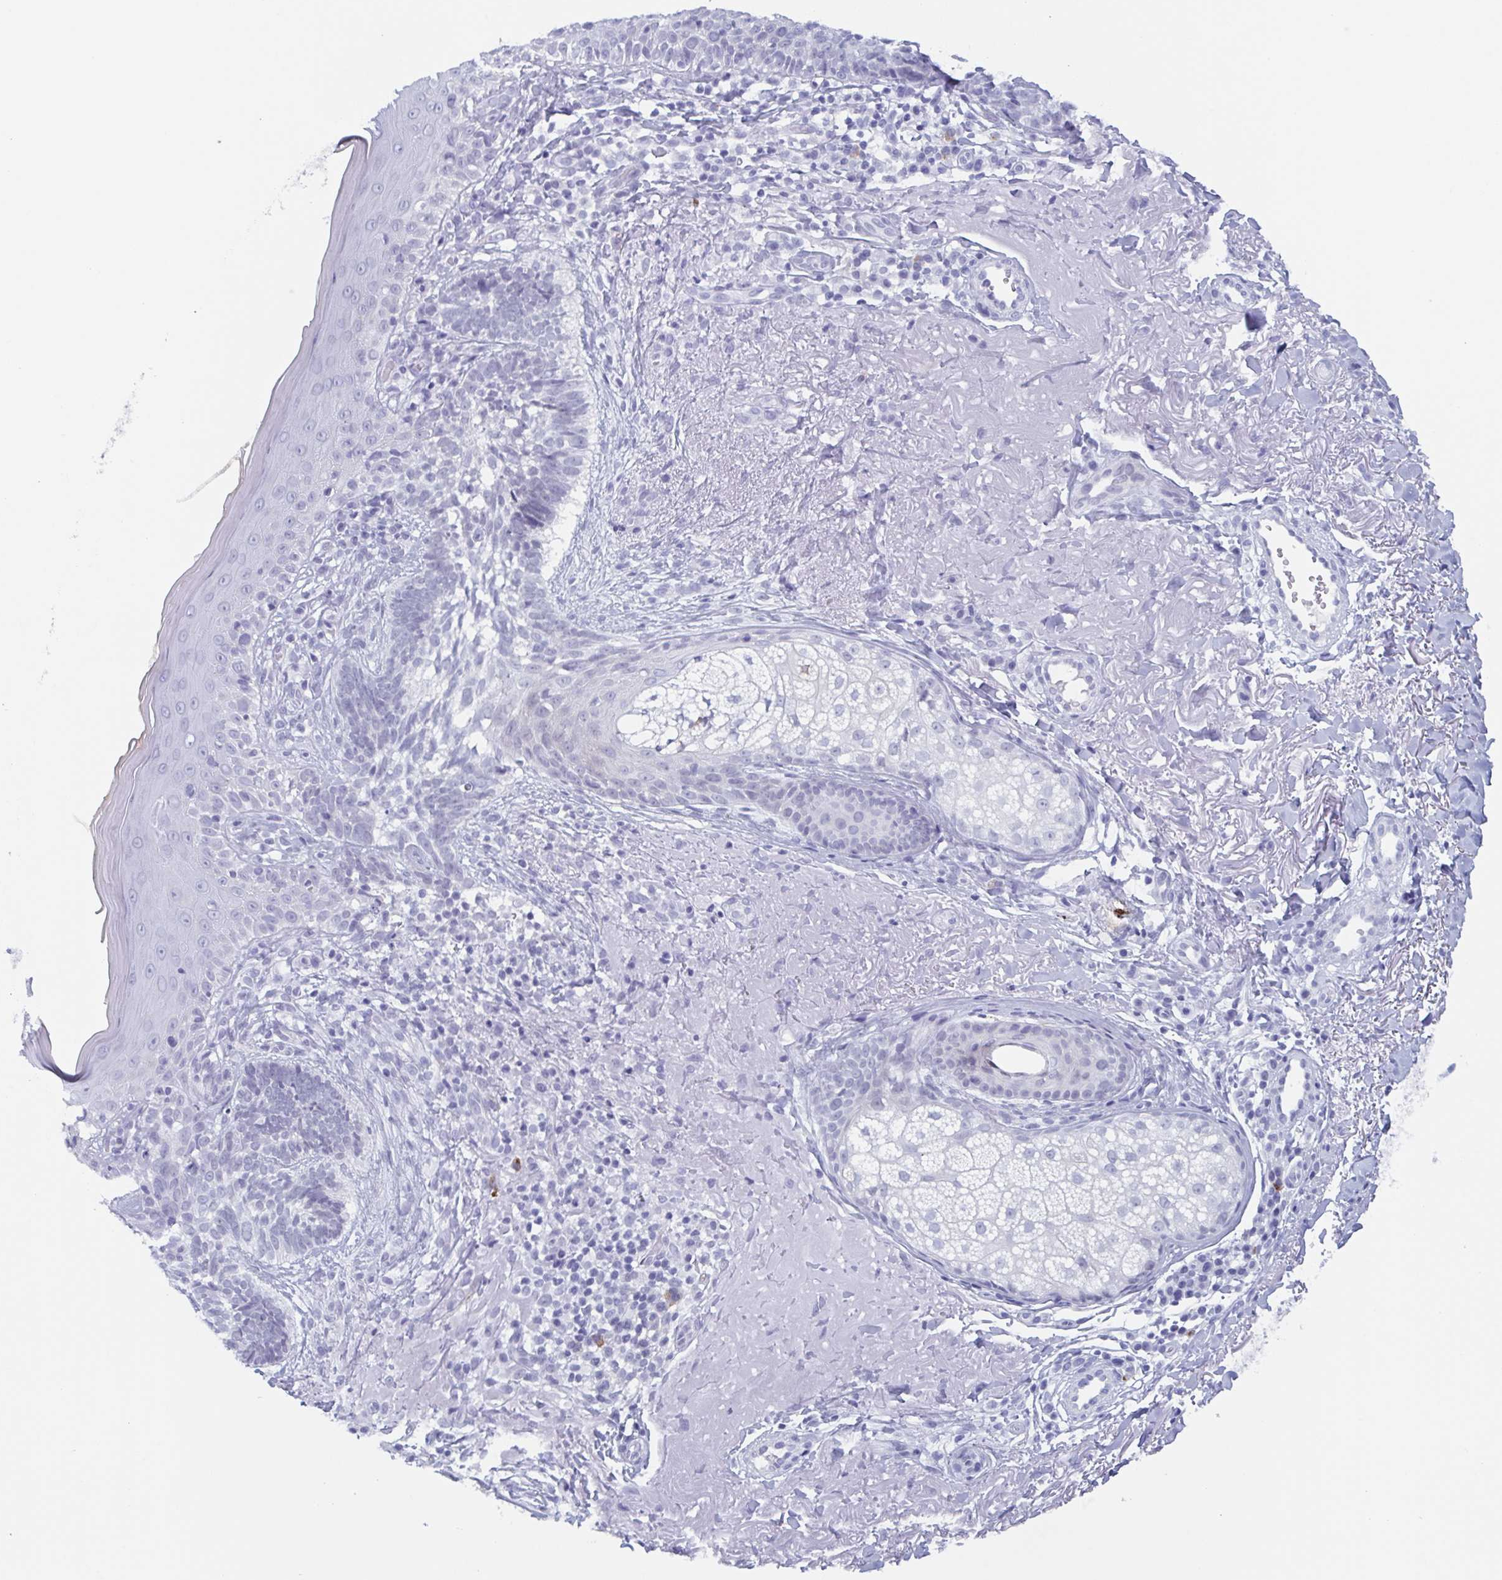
{"staining": {"intensity": "negative", "quantity": "none", "location": "none"}, "tissue": "skin cancer", "cell_type": "Tumor cells", "image_type": "cancer", "snomed": [{"axis": "morphology", "description": "Basal cell carcinoma"}, {"axis": "topography", "description": "Skin"}], "caption": "Immunohistochemical staining of skin cancer (basal cell carcinoma) exhibits no significant positivity in tumor cells.", "gene": "ZFP64", "patient": {"sex": "male", "age": 65}}